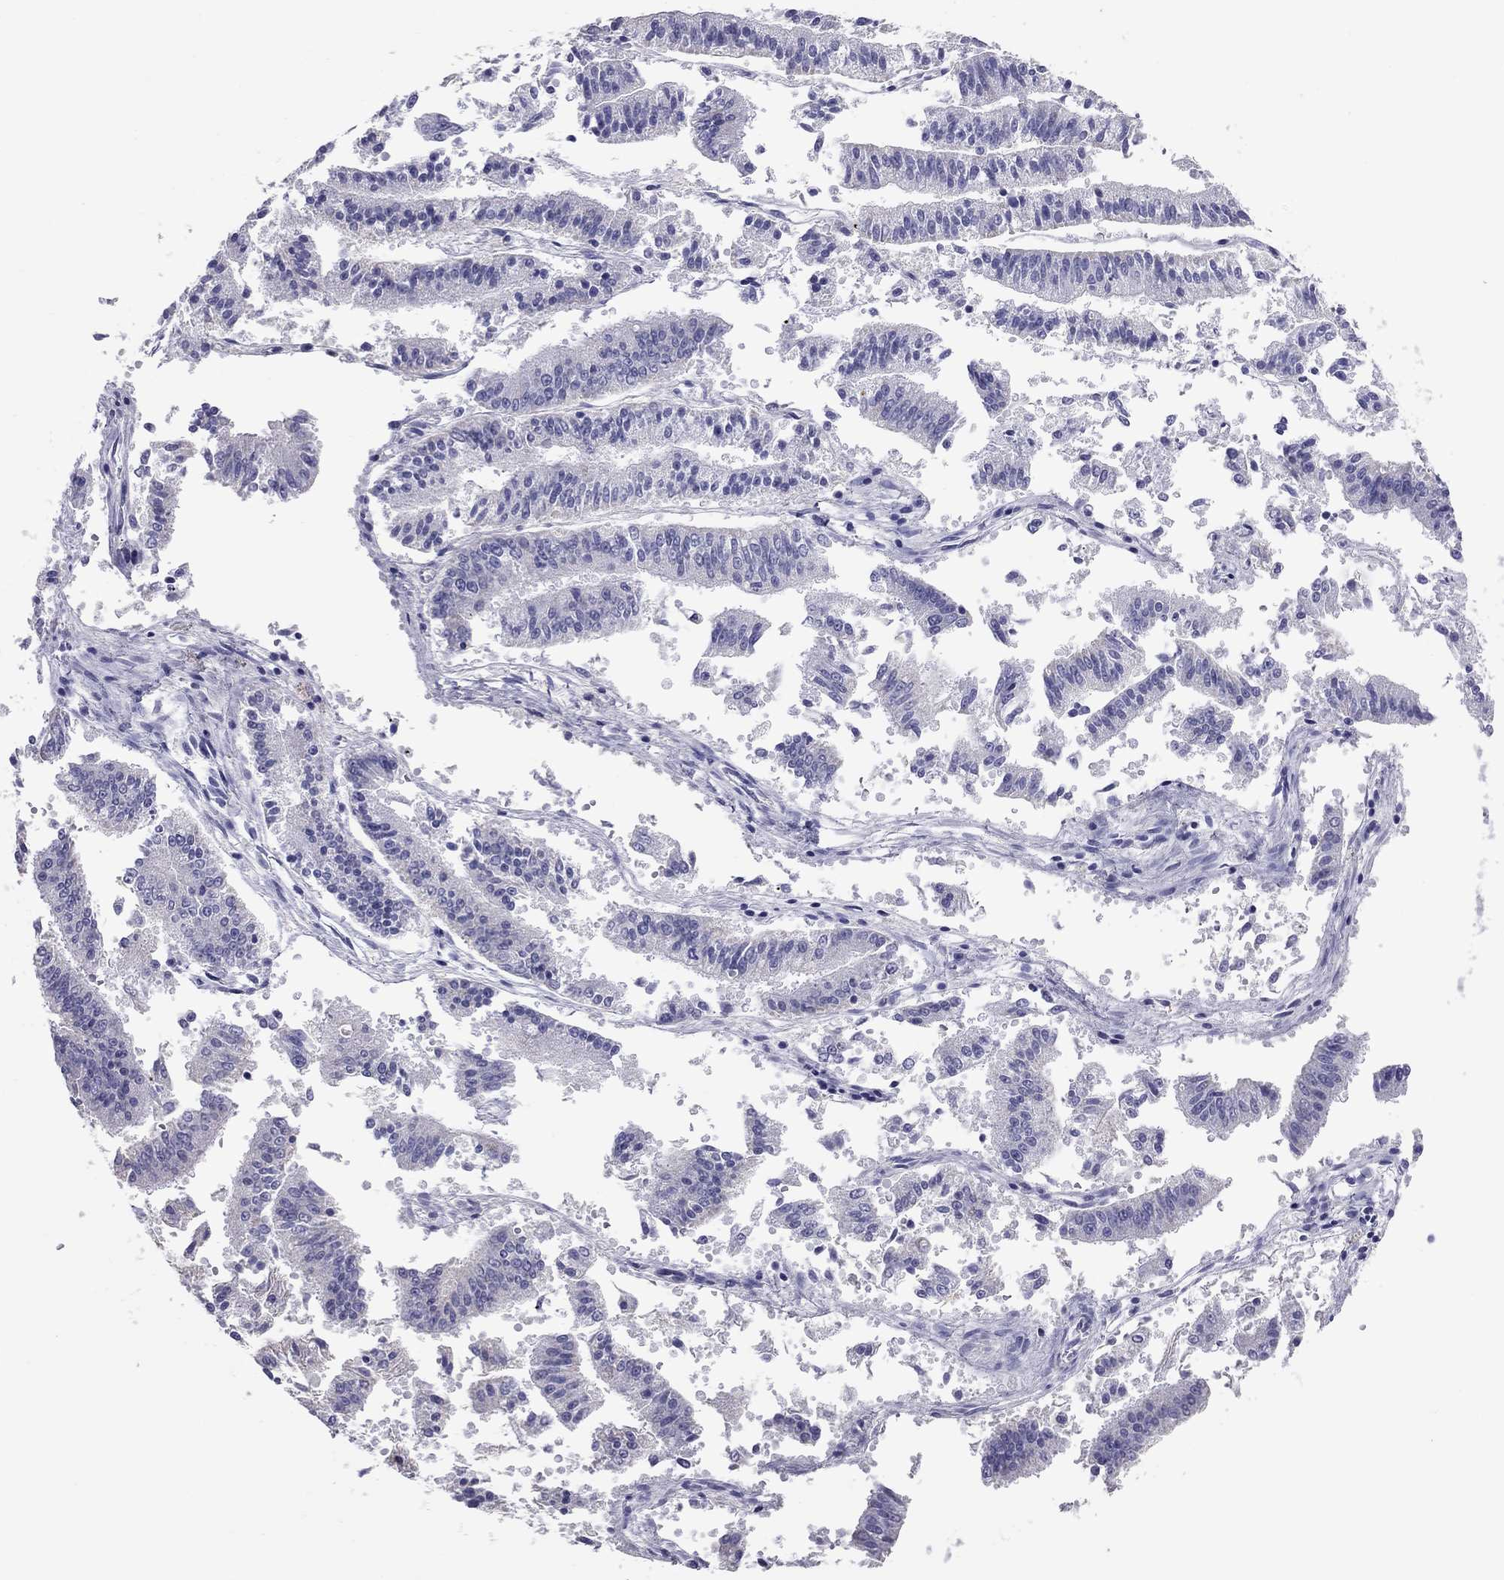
{"staining": {"intensity": "negative", "quantity": "none", "location": "none"}, "tissue": "endometrial cancer", "cell_type": "Tumor cells", "image_type": "cancer", "snomed": [{"axis": "morphology", "description": "Adenocarcinoma, NOS"}, {"axis": "topography", "description": "Endometrium"}], "caption": "High power microscopy image of an IHC histopathology image of adenocarcinoma (endometrial), revealing no significant staining in tumor cells.", "gene": "PPP1R3A", "patient": {"sex": "female", "age": 66}}